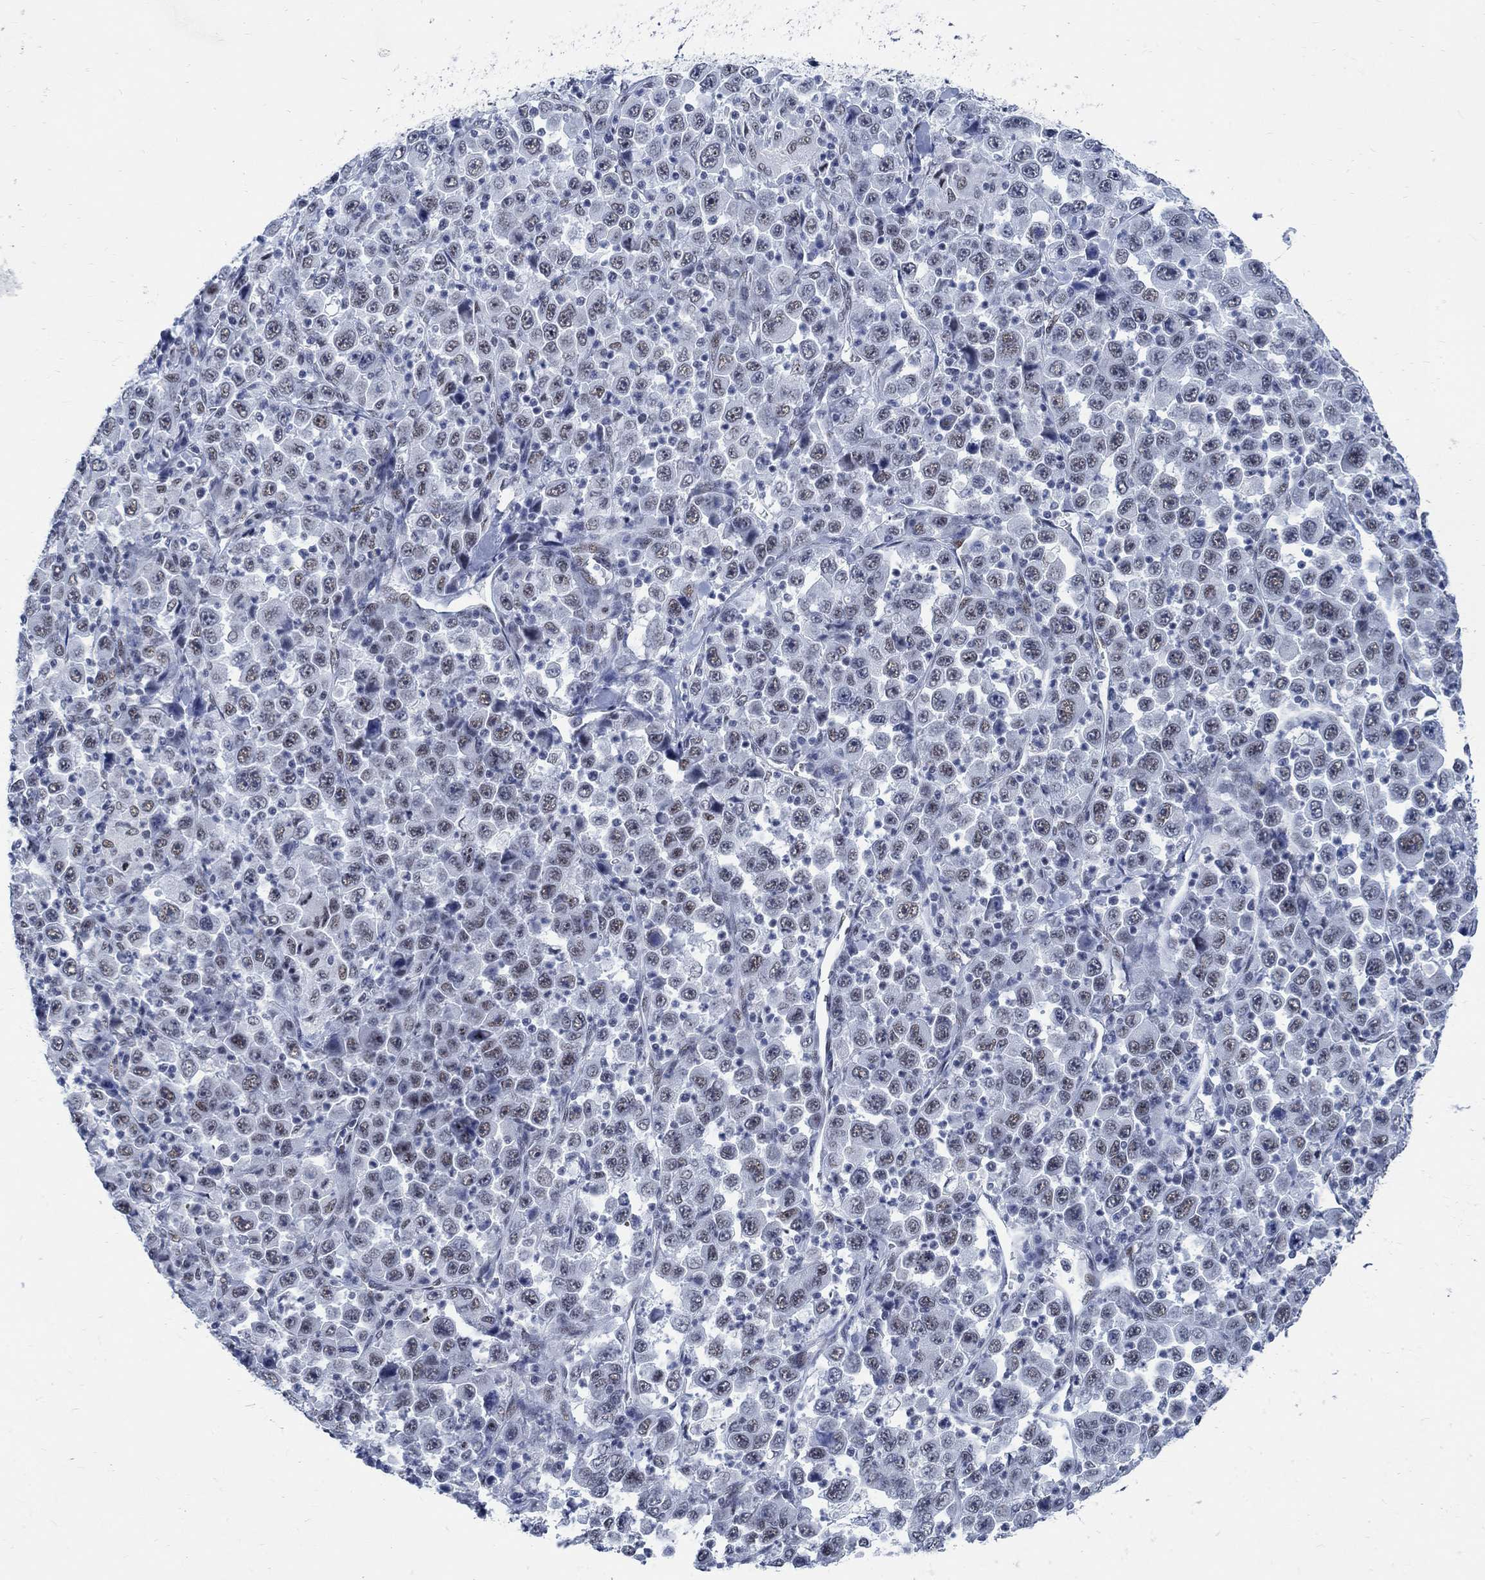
{"staining": {"intensity": "weak", "quantity": "25%-75%", "location": "nuclear"}, "tissue": "stomach cancer", "cell_type": "Tumor cells", "image_type": "cancer", "snomed": [{"axis": "morphology", "description": "Normal tissue, NOS"}, {"axis": "morphology", "description": "Adenocarcinoma, NOS"}, {"axis": "topography", "description": "Stomach, upper"}, {"axis": "topography", "description": "Stomach"}], "caption": "An immunohistochemistry (IHC) image of neoplastic tissue is shown. Protein staining in brown labels weak nuclear positivity in adenocarcinoma (stomach) within tumor cells.", "gene": "DLK1", "patient": {"sex": "male", "age": 59}}